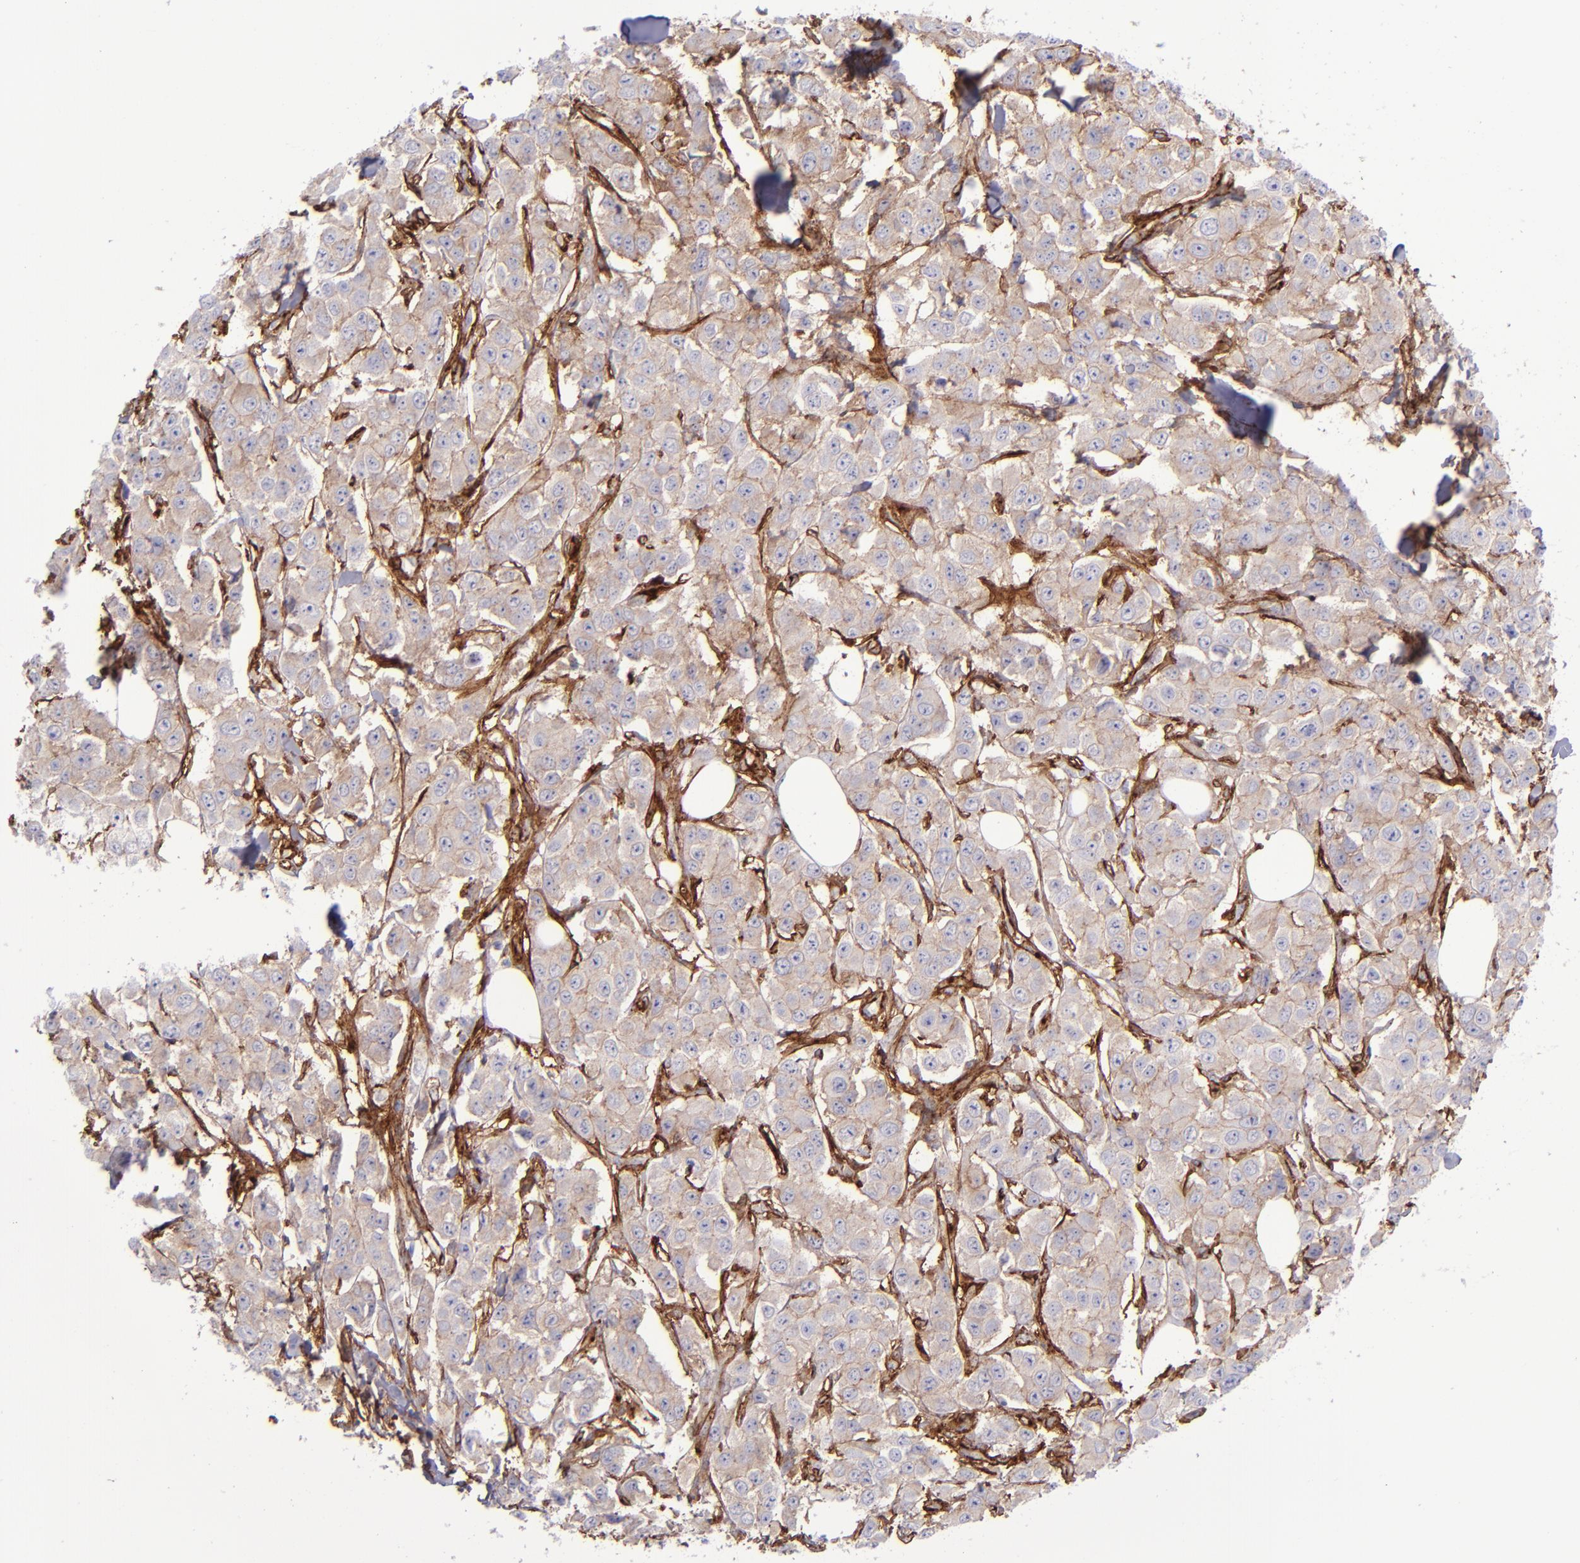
{"staining": {"intensity": "weak", "quantity": ">75%", "location": "cytoplasmic/membranous"}, "tissue": "breast cancer", "cell_type": "Tumor cells", "image_type": "cancer", "snomed": [{"axis": "morphology", "description": "Duct carcinoma"}, {"axis": "topography", "description": "Breast"}], "caption": "The immunohistochemical stain highlights weak cytoplasmic/membranous positivity in tumor cells of breast cancer (infiltrating ductal carcinoma) tissue.", "gene": "ITGAV", "patient": {"sex": "female", "age": 58}}